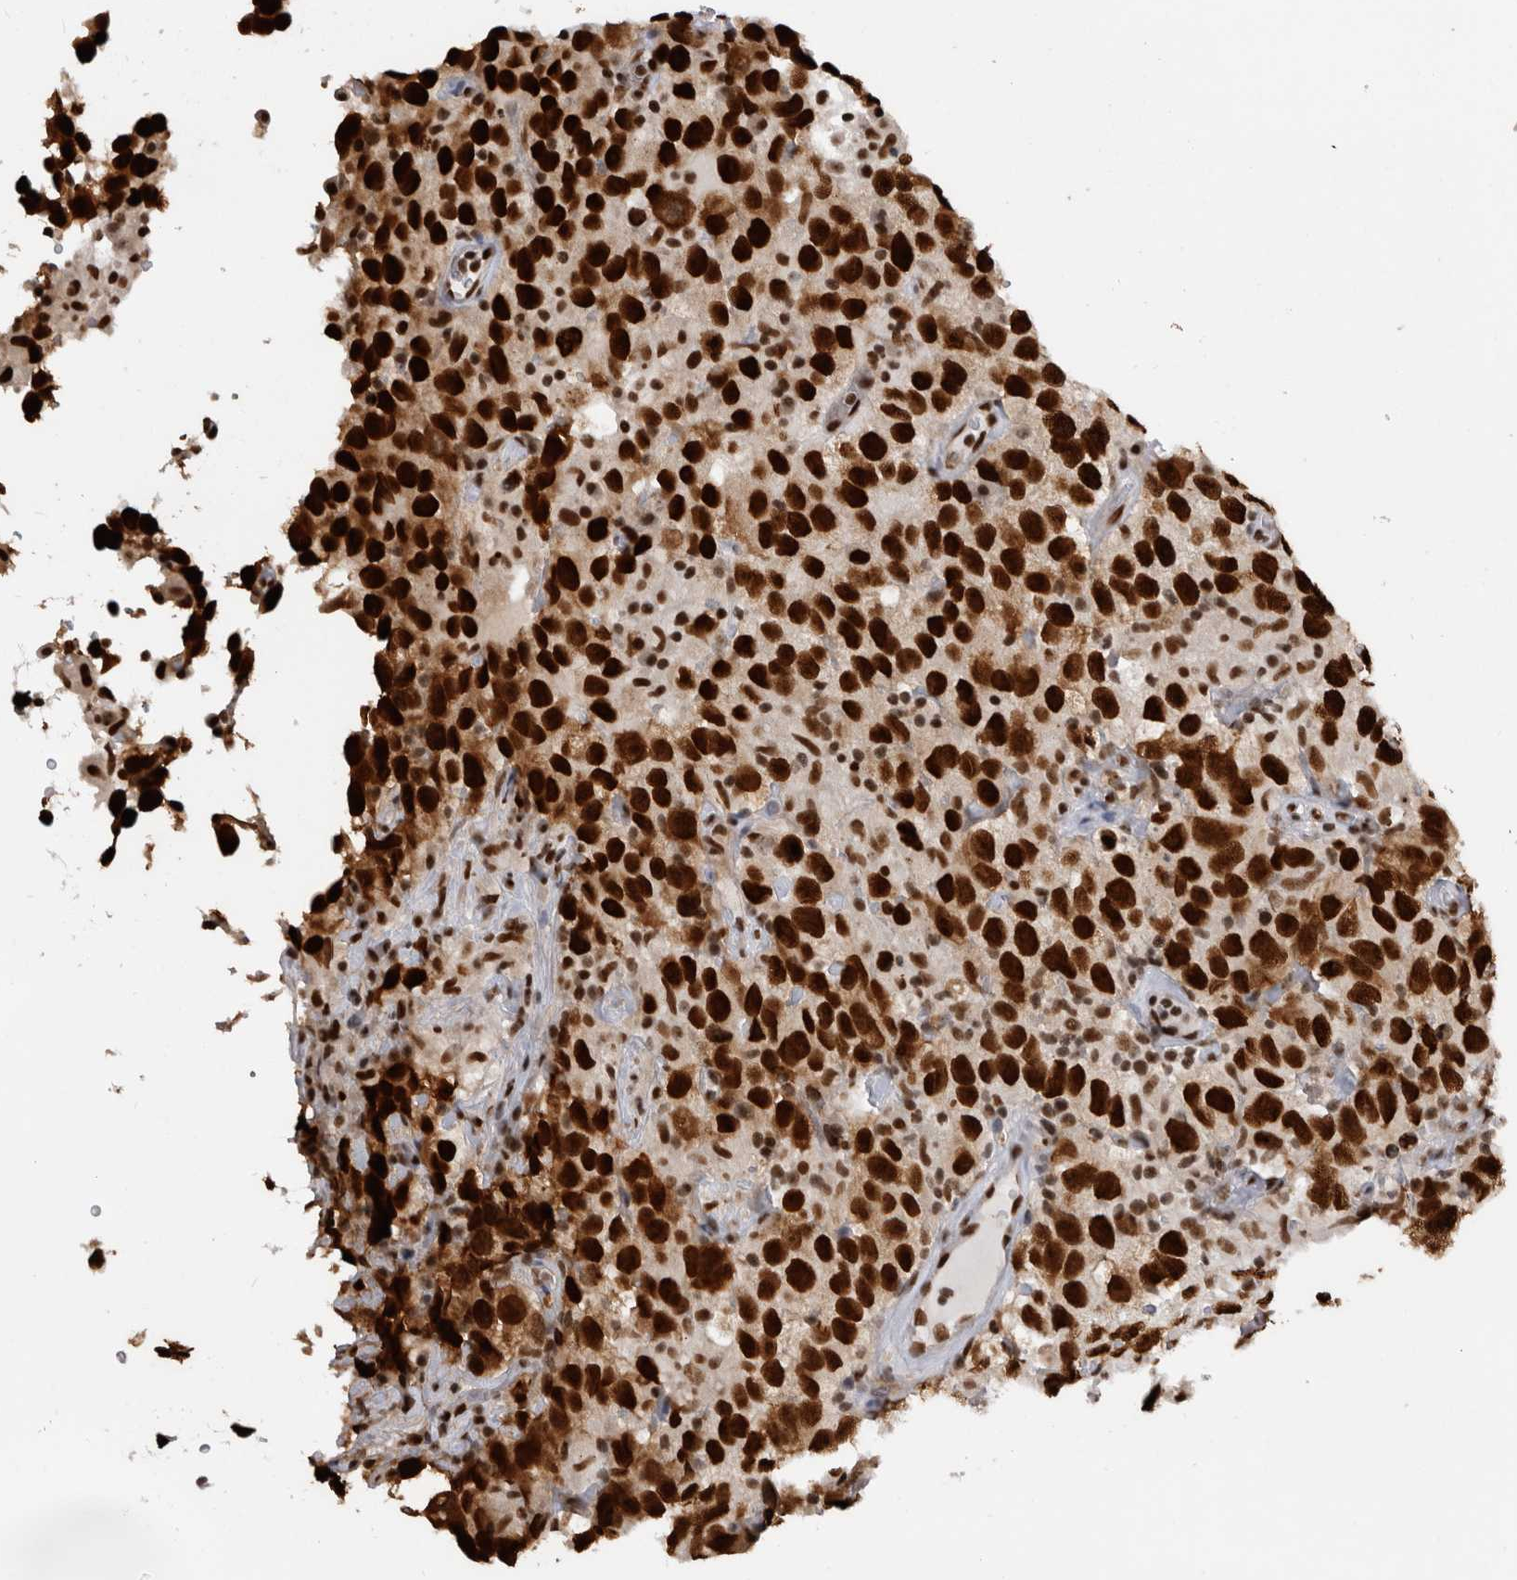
{"staining": {"intensity": "strong", "quantity": ">75%", "location": "nuclear"}, "tissue": "testis cancer", "cell_type": "Tumor cells", "image_type": "cancer", "snomed": [{"axis": "morphology", "description": "Seminoma, NOS"}, {"axis": "topography", "description": "Testis"}], "caption": "The micrograph exhibits immunohistochemical staining of testis seminoma. There is strong nuclear expression is identified in about >75% of tumor cells.", "gene": "ZSCAN2", "patient": {"sex": "male", "age": 41}}